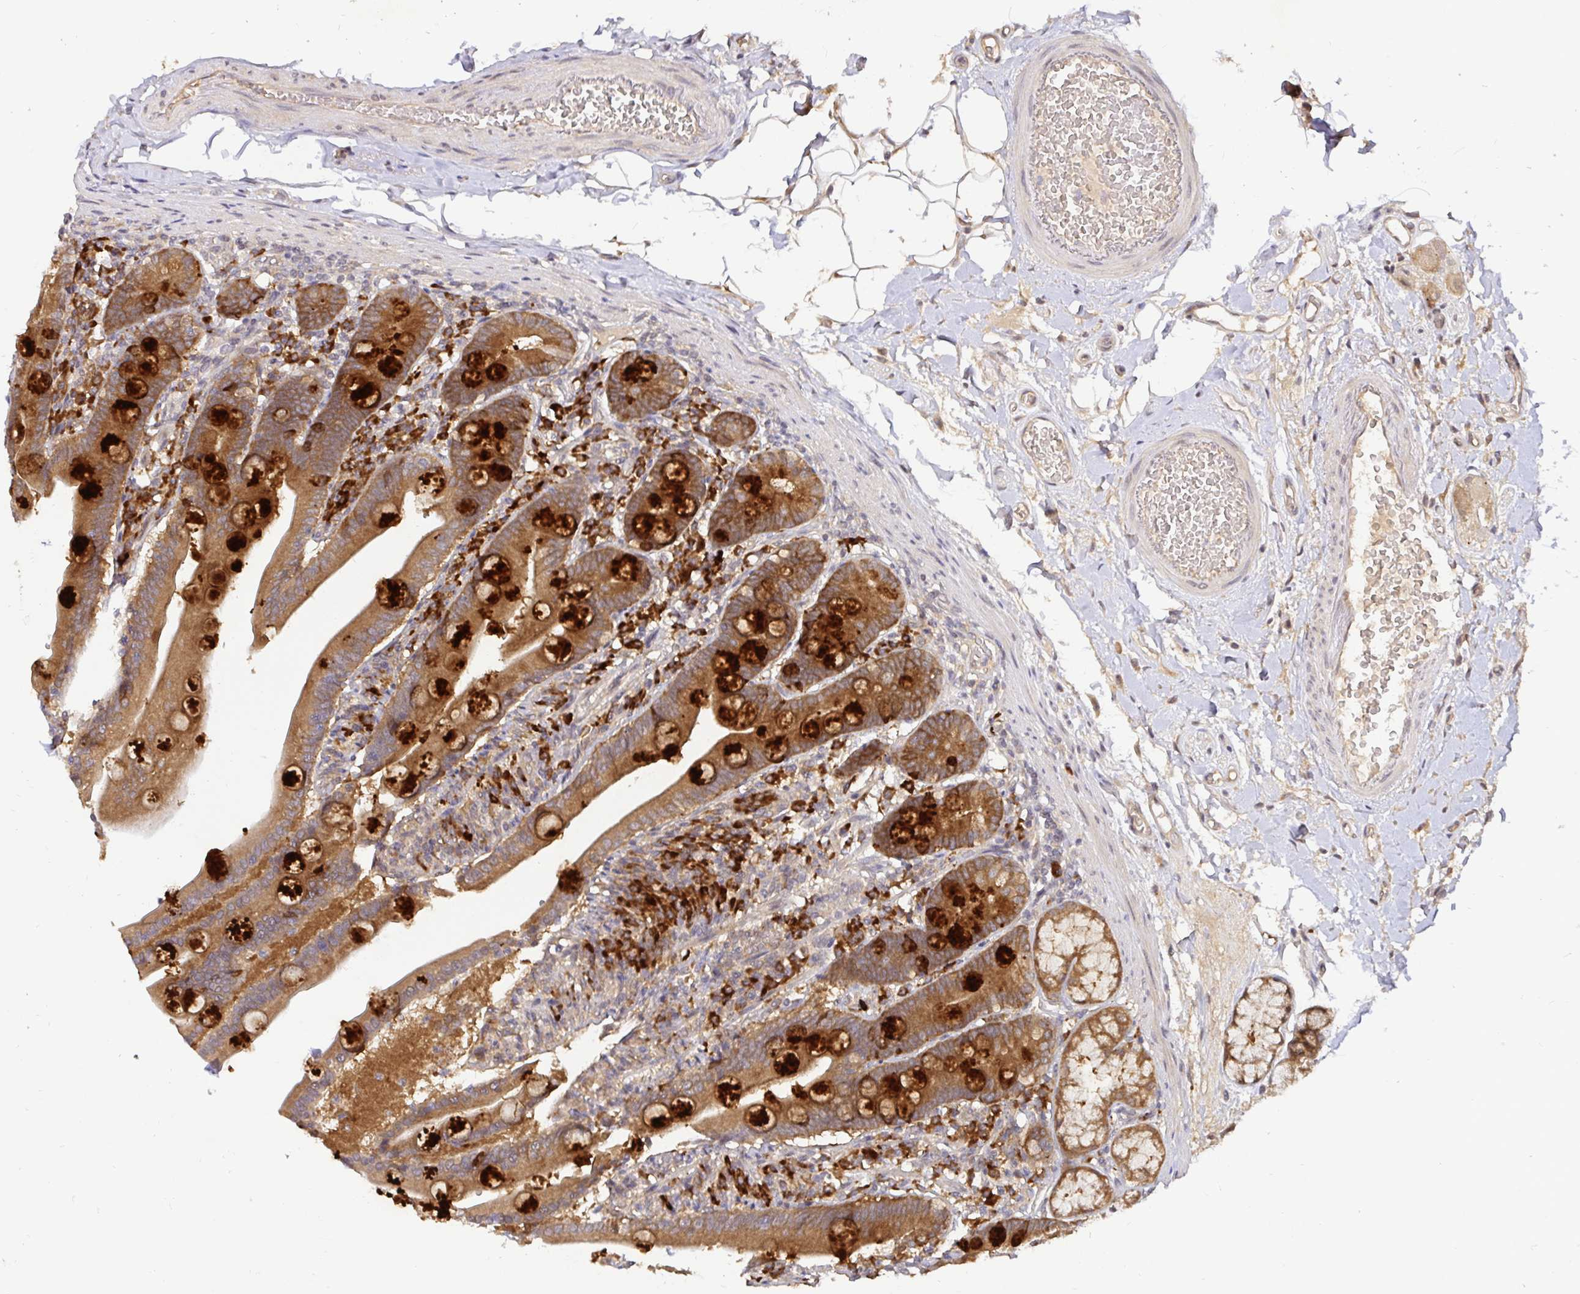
{"staining": {"intensity": "strong", "quantity": ">75%", "location": "cytoplasmic/membranous"}, "tissue": "duodenum", "cell_type": "Glandular cells", "image_type": "normal", "snomed": [{"axis": "morphology", "description": "Normal tissue, NOS"}, {"axis": "topography", "description": "Duodenum"}], "caption": "This histopathology image reveals normal duodenum stained with immunohistochemistry to label a protein in brown. The cytoplasmic/membranous of glandular cells show strong positivity for the protein. Nuclei are counter-stained blue.", "gene": "LMO4", "patient": {"sex": "female", "age": 67}}